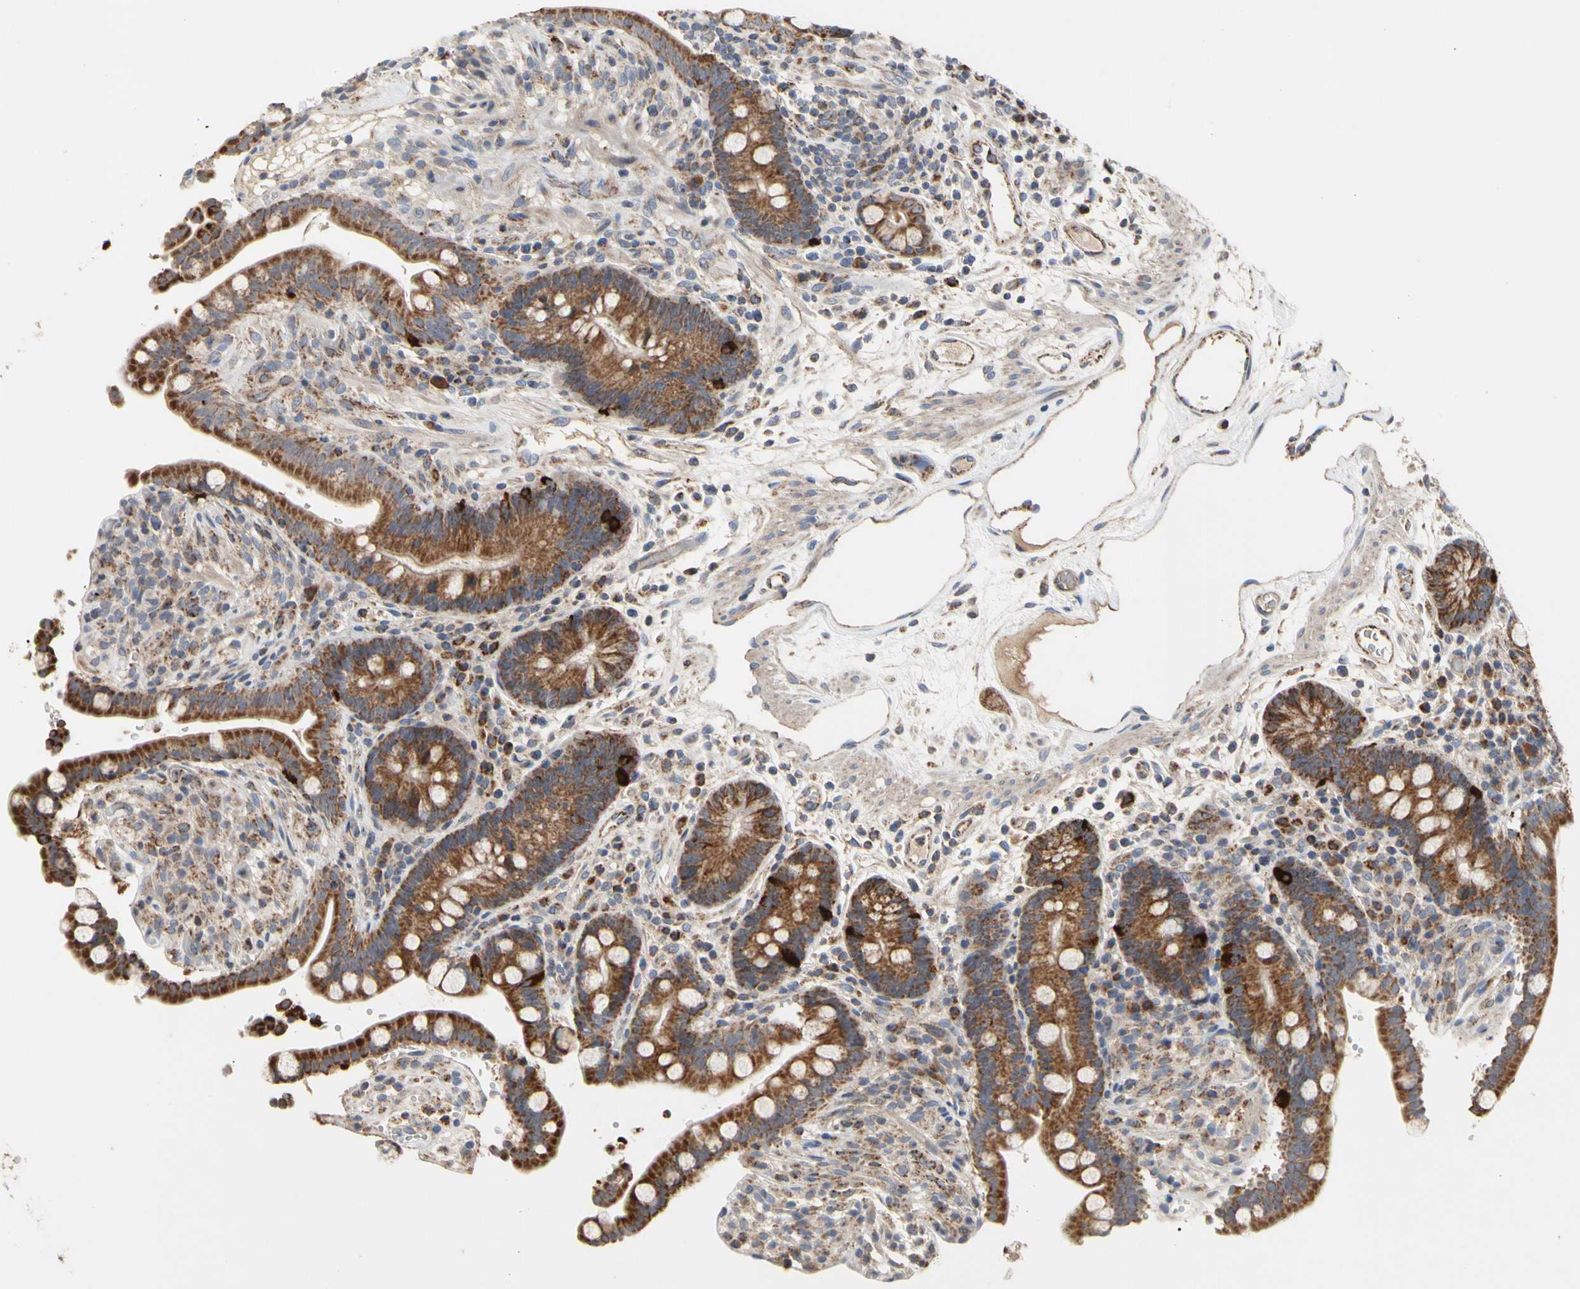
{"staining": {"intensity": "moderate", "quantity": ">75%", "location": "cytoplasmic/membranous"}, "tissue": "colon", "cell_type": "Endothelial cells", "image_type": "normal", "snomed": [{"axis": "morphology", "description": "Normal tissue, NOS"}, {"axis": "topography", "description": "Colon"}], "caption": "This histopathology image displays immunohistochemistry staining of benign colon, with medium moderate cytoplasmic/membranous positivity in about >75% of endothelial cells.", "gene": "GPD2", "patient": {"sex": "male", "age": 73}}